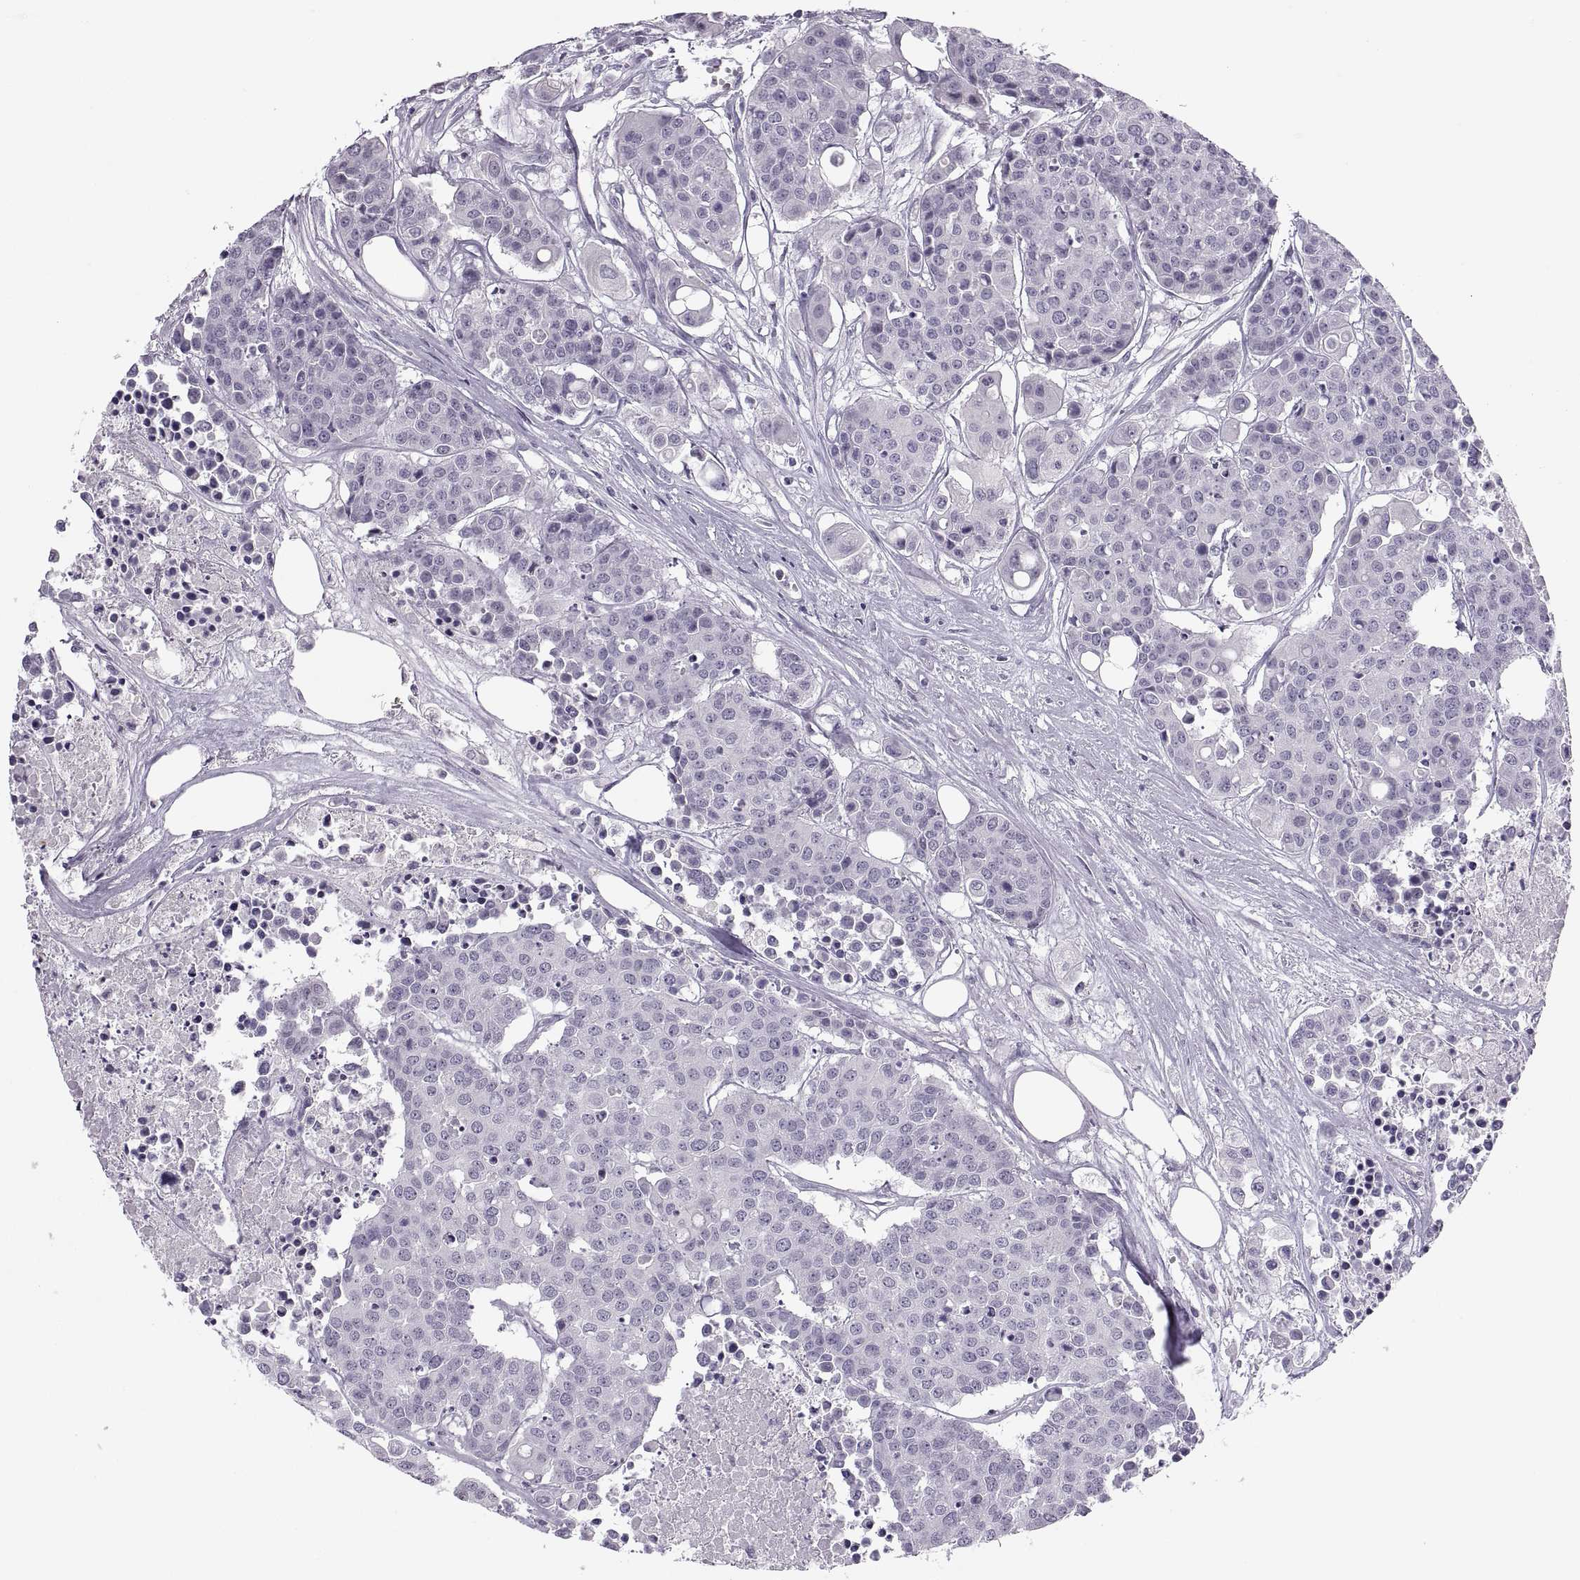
{"staining": {"intensity": "negative", "quantity": "none", "location": "none"}, "tissue": "carcinoid", "cell_type": "Tumor cells", "image_type": "cancer", "snomed": [{"axis": "morphology", "description": "Carcinoid, malignant, NOS"}, {"axis": "topography", "description": "Colon"}], "caption": "High power microscopy image of an immunohistochemistry (IHC) photomicrograph of carcinoid, revealing no significant positivity in tumor cells.", "gene": "C3orf22", "patient": {"sex": "male", "age": 81}}